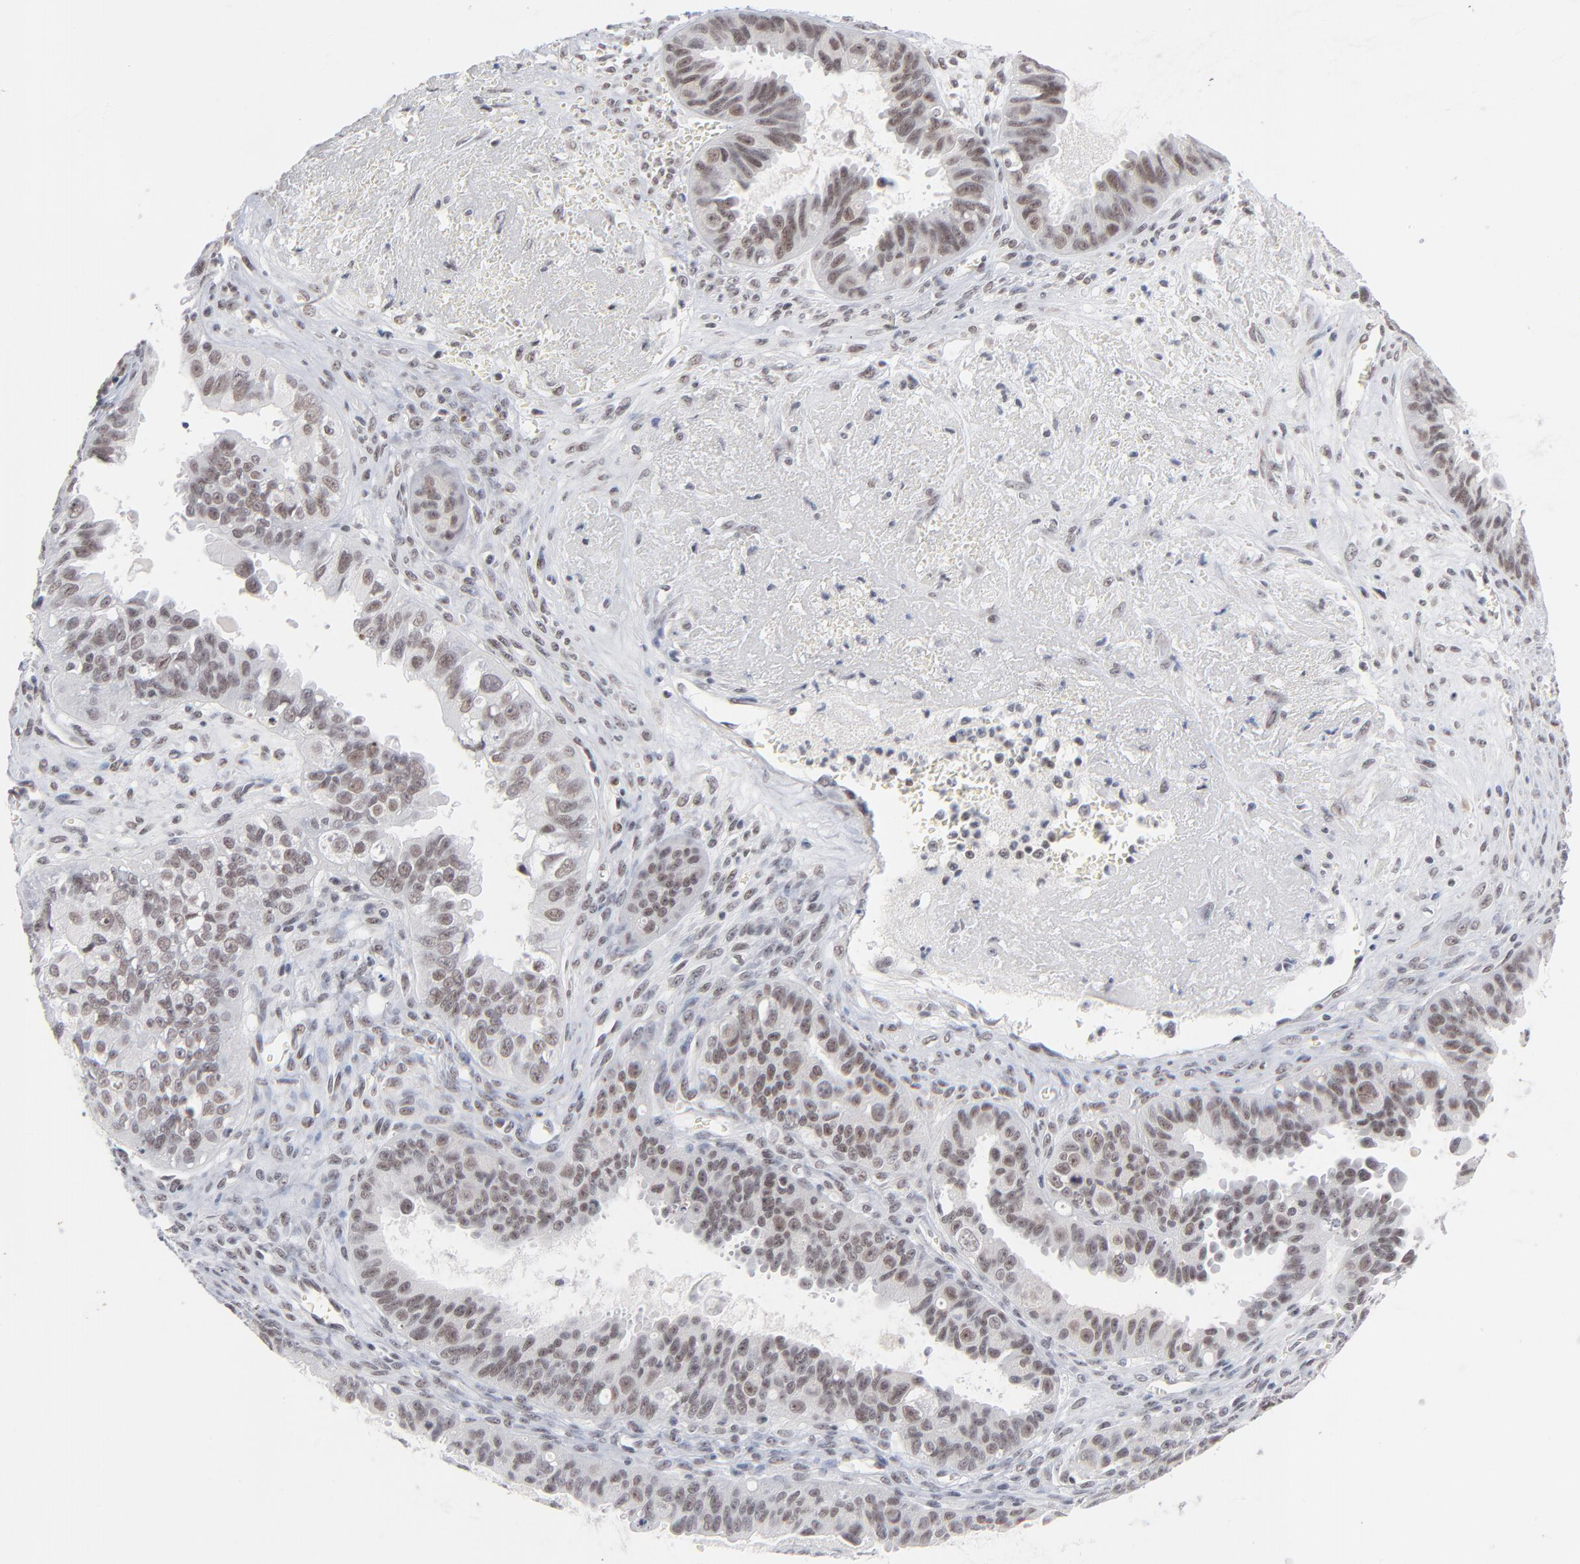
{"staining": {"intensity": "weak", "quantity": "25%-75%", "location": "nuclear"}, "tissue": "ovarian cancer", "cell_type": "Tumor cells", "image_type": "cancer", "snomed": [{"axis": "morphology", "description": "Carcinoma, endometroid"}, {"axis": "topography", "description": "Ovary"}], "caption": "IHC photomicrograph of neoplastic tissue: endometroid carcinoma (ovarian) stained using immunohistochemistry (IHC) exhibits low levels of weak protein expression localized specifically in the nuclear of tumor cells, appearing as a nuclear brown color.", "gene": "ZNF143", "patient": {"sex": "female", "age": 85}}